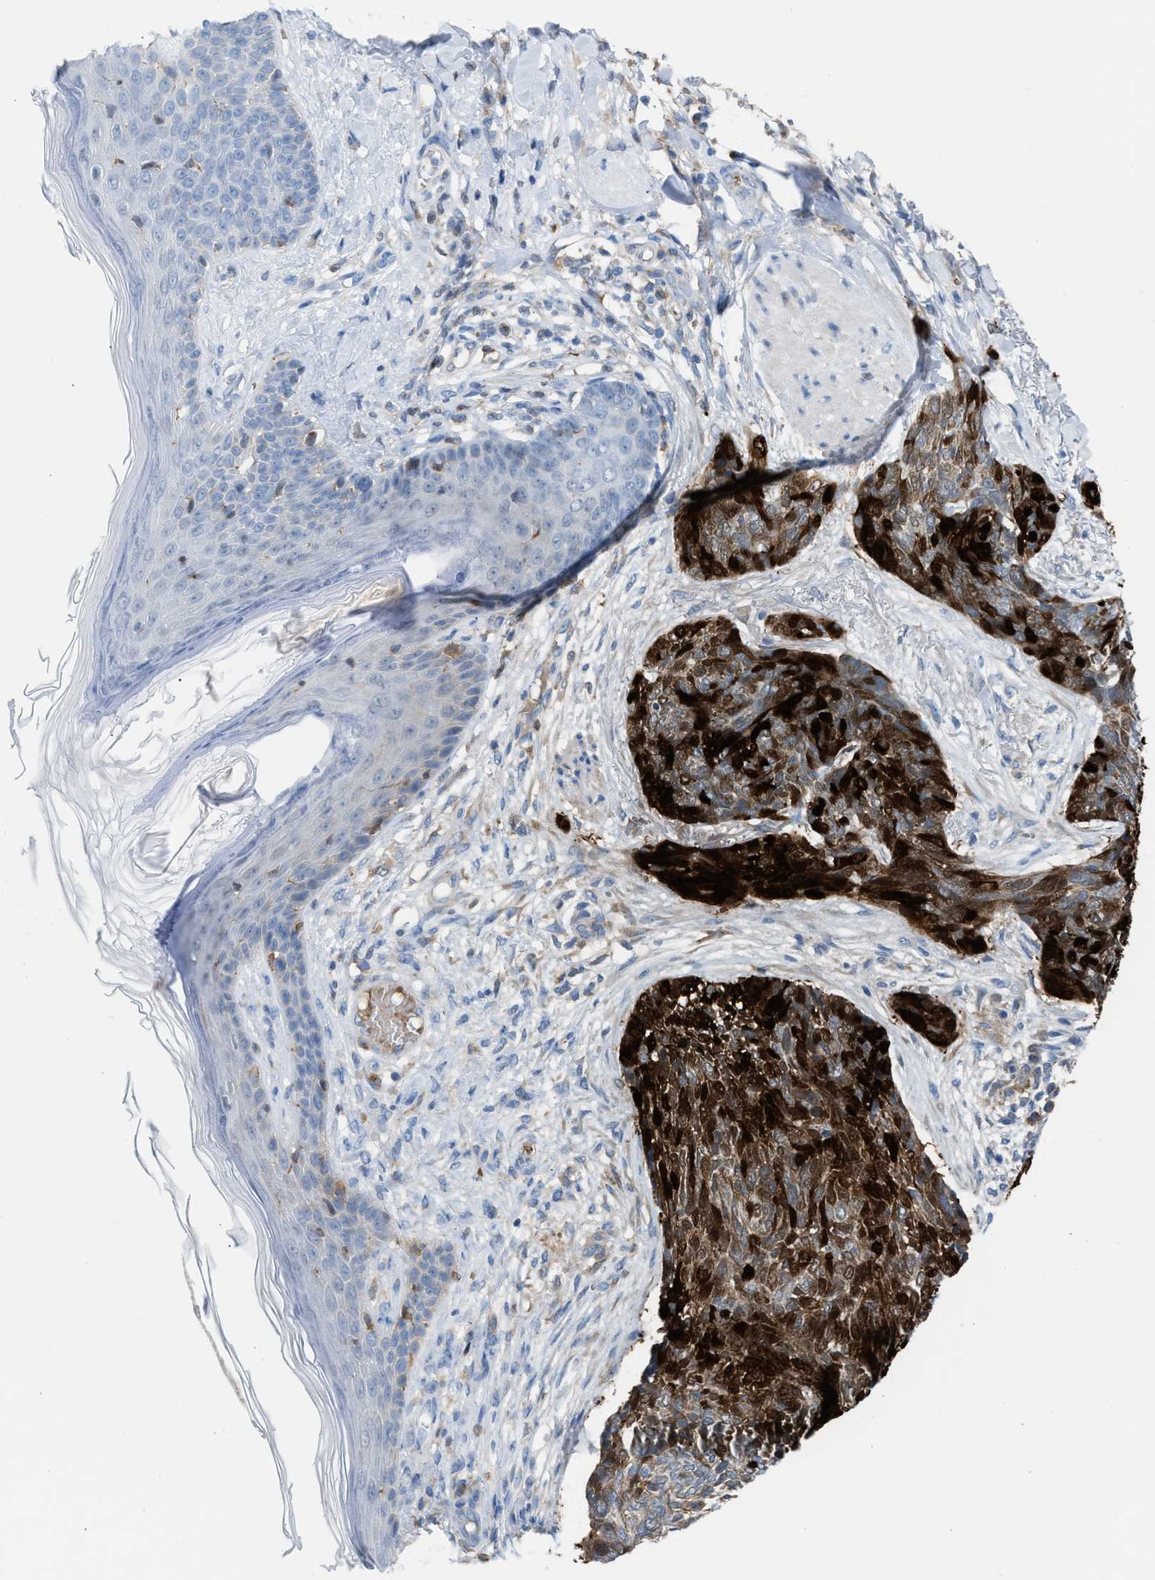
{"staining": {"intensity": "strong", "quantity": ">75%", "location": "cytoplasmic/membranous"}, "tissue": "skin cancer", "cell_type": "Tumor cells", "image_type": "cancer", "snomed": [{"axis": "morphology", "description": "Basal cell carcinoma"}, {"axis": "topography", "description": "Skin"}], "caption": "There is high levels of strong cytoplasmic/membranous expression in tumor cells of basal cell carcinoma (skin), as demonstrated by immunohistochemical staining (brown color).", "gene": "CA3", "patient": {"sex": "female", "age": 84}}